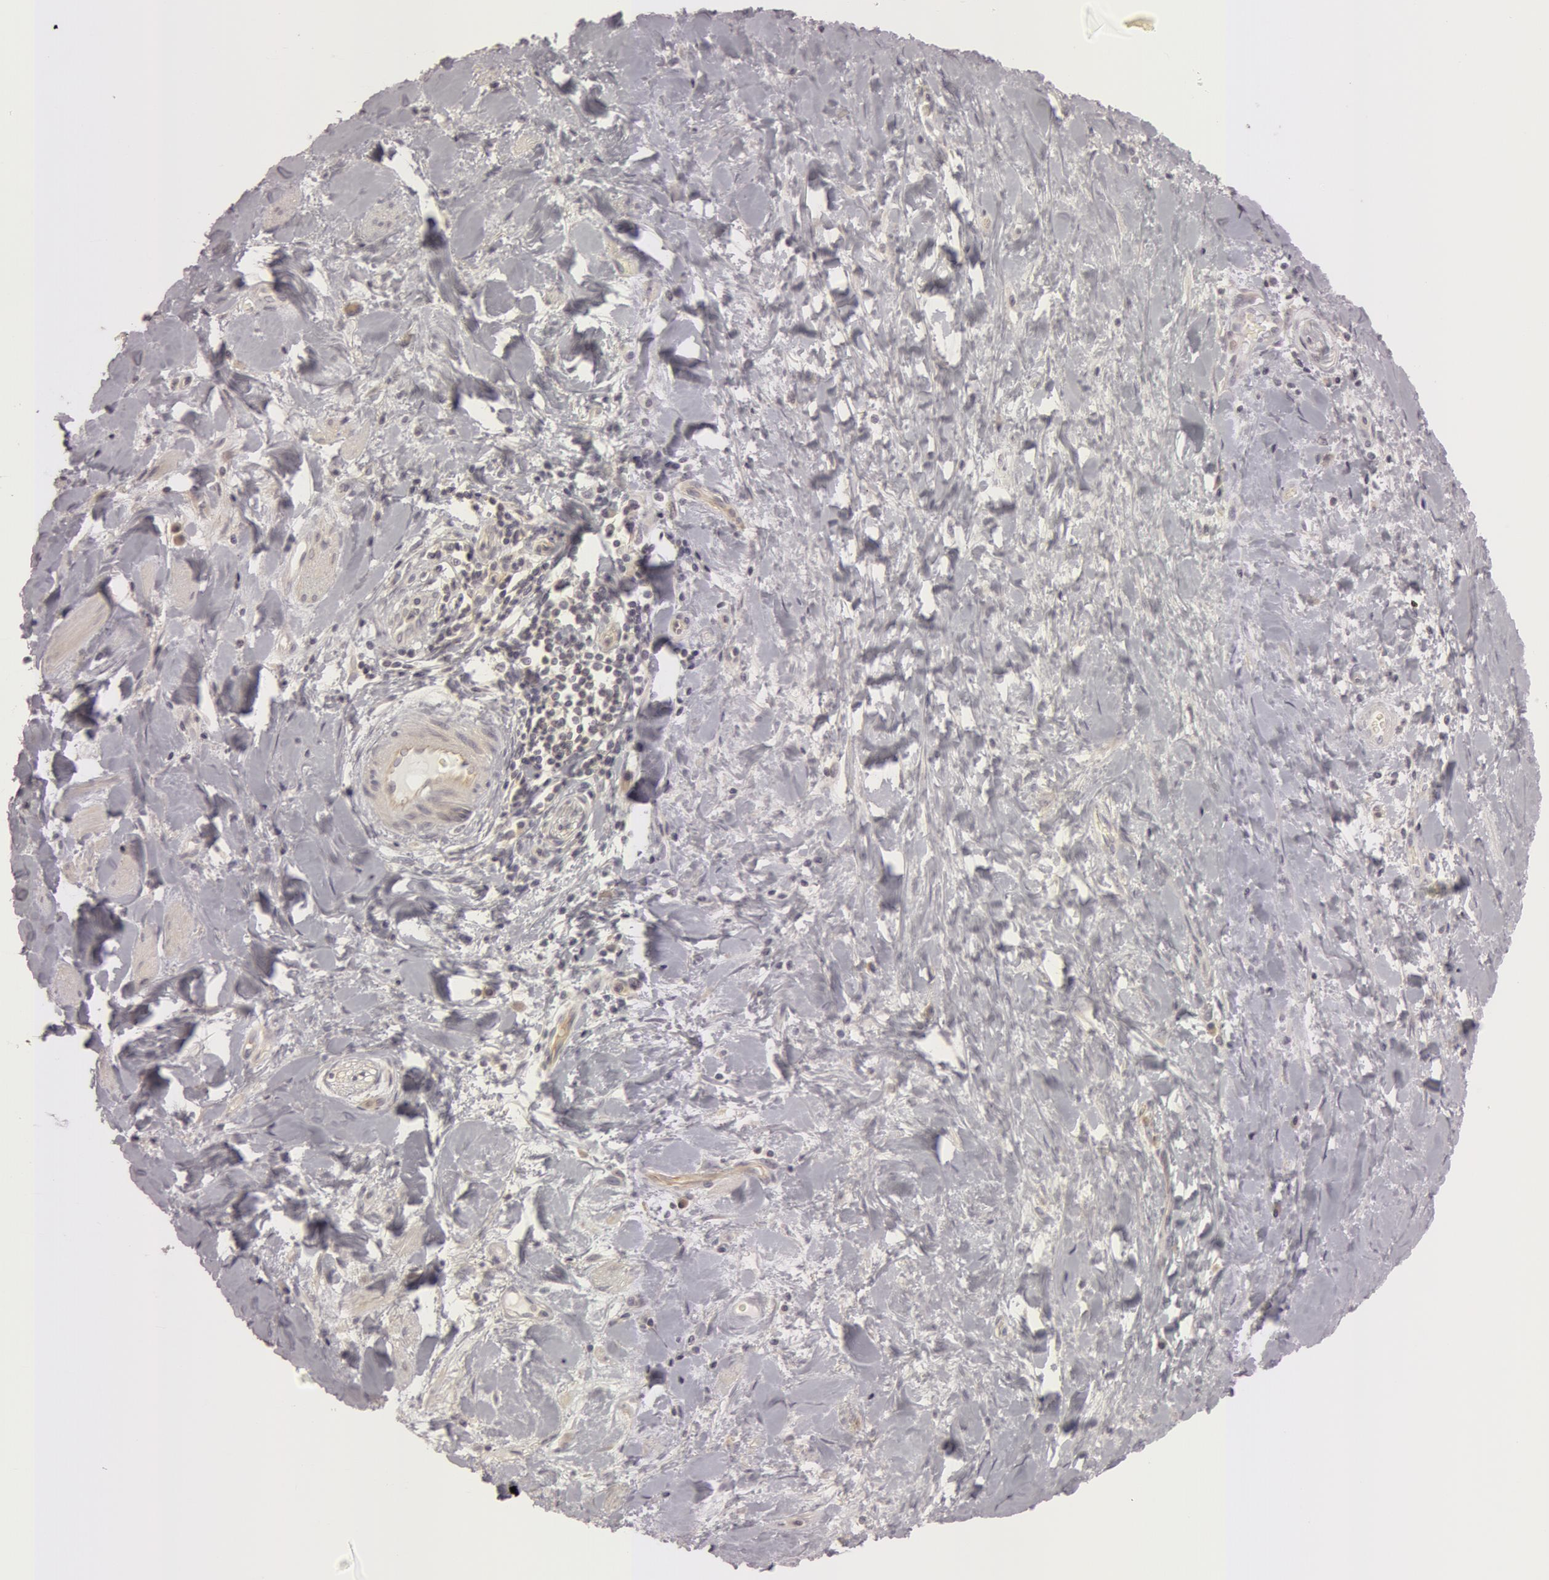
{"staining": {"intensity": "negative", "quantity": "none", "location": "none"}, "tissue": "liver cancer", "cell_type": "Tumor cells", "image_type": "cancer", "snomed": [{"axis": "morphology", "description": "Cholangiocarcinoma"}, {"axis": "topography", "description": "Liver"}], "caption": "Tumor cells show no significant protein staining in liver cancer (cholangiocarcinoma).", "gene": "RALGAPA1", "patient": {"sex": "female", "age": 65}}